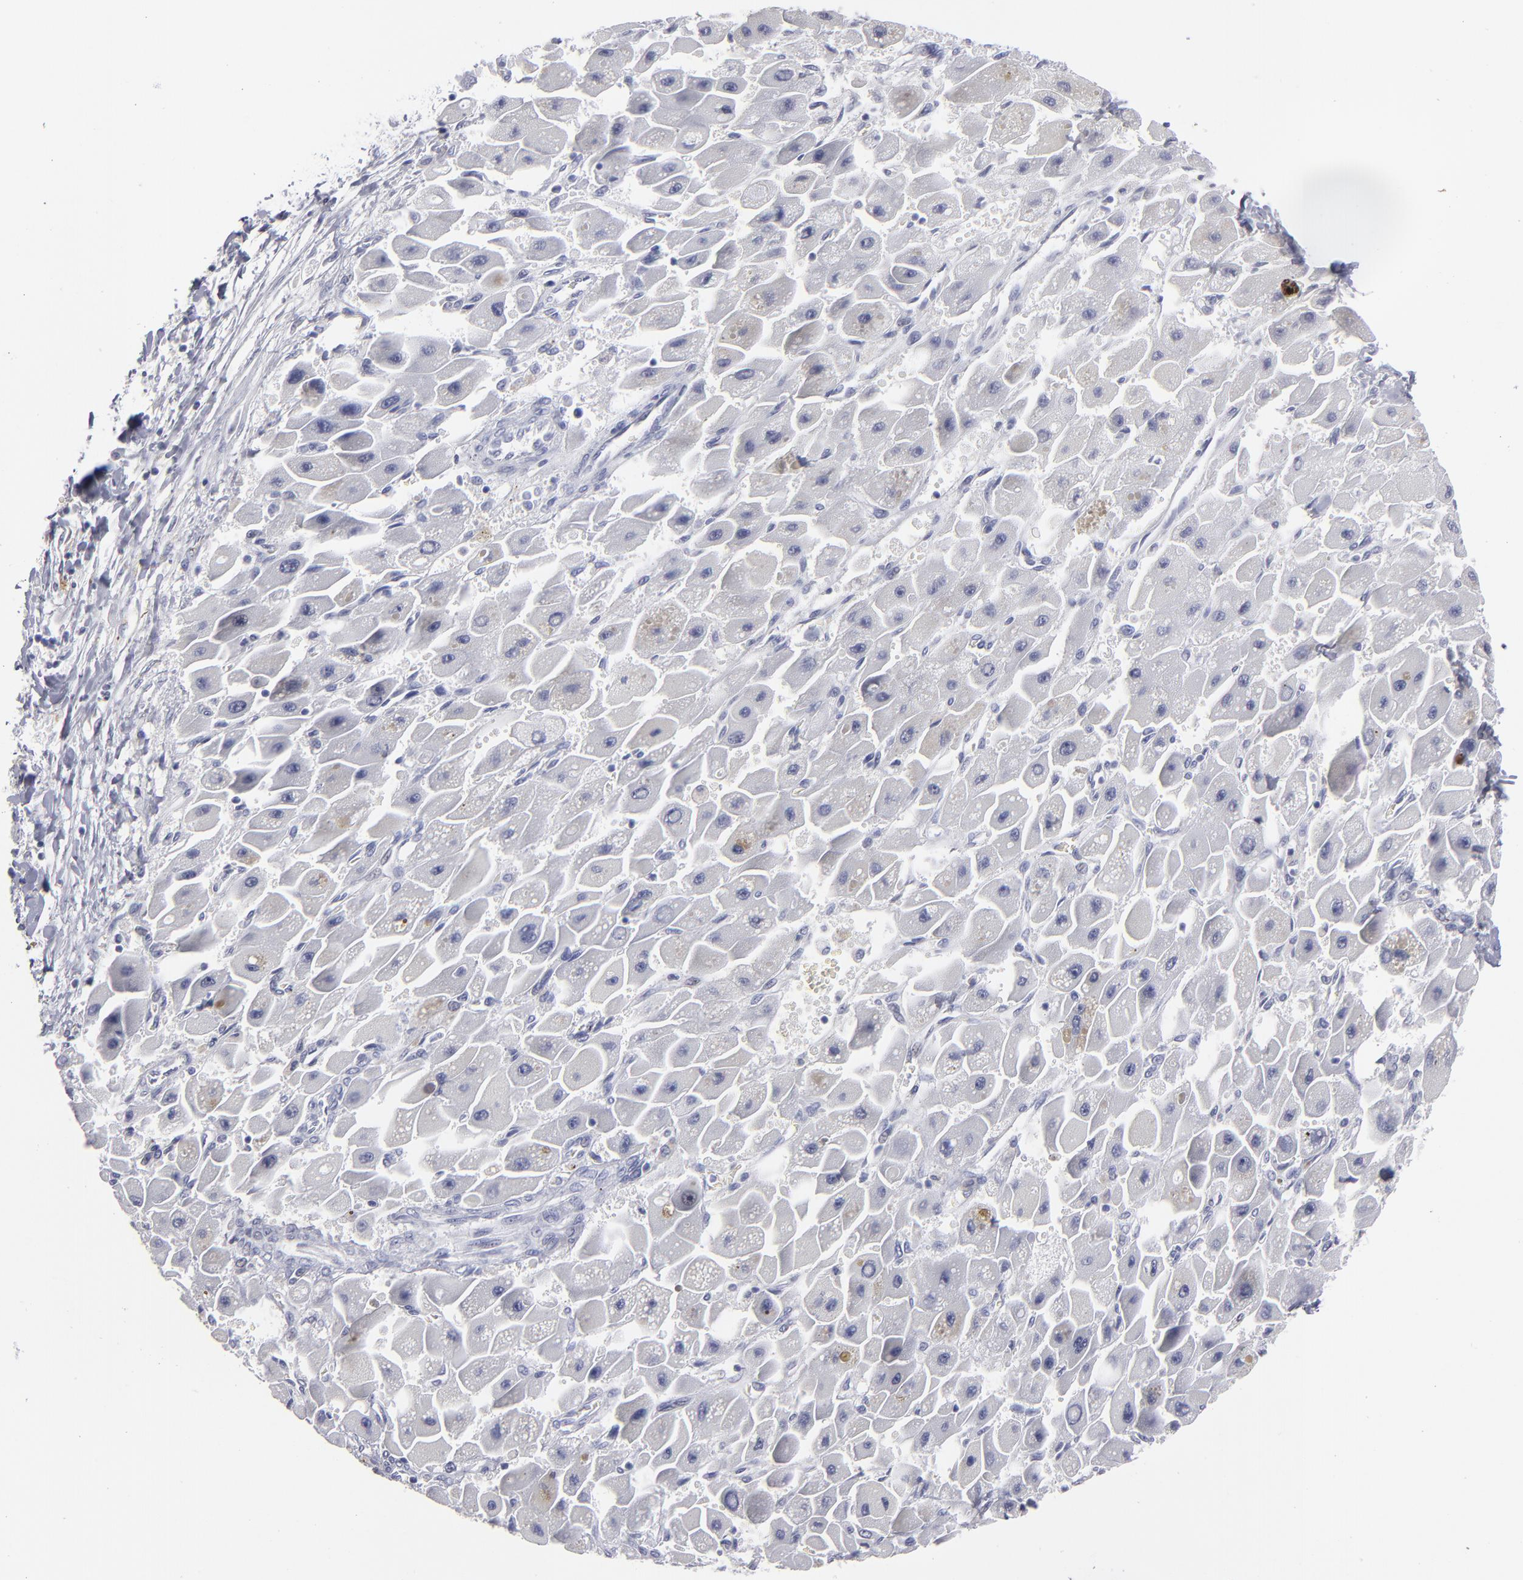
{"staining": {"intensity": "weak", "quantity": "<25%", "location": "cytoplasmic/membranous"}, "tissue": "liver cancer", "cell_type": "Tumor cells", "image_type": "cancer", "snomed": [{"axis": "morphology", "description": "Carcinoma, Hepatocellular, NOS"}, {"axis": "topography", "description": "Liver"}], "caption": "Immunohistochemistry (IHC) image of hepatocellular carcinoma (liver) stained for a protein (brown), which shows no expression in tumor cells.", "gene": "CADM3", "patient": {"sex": "male", "age": 24}}